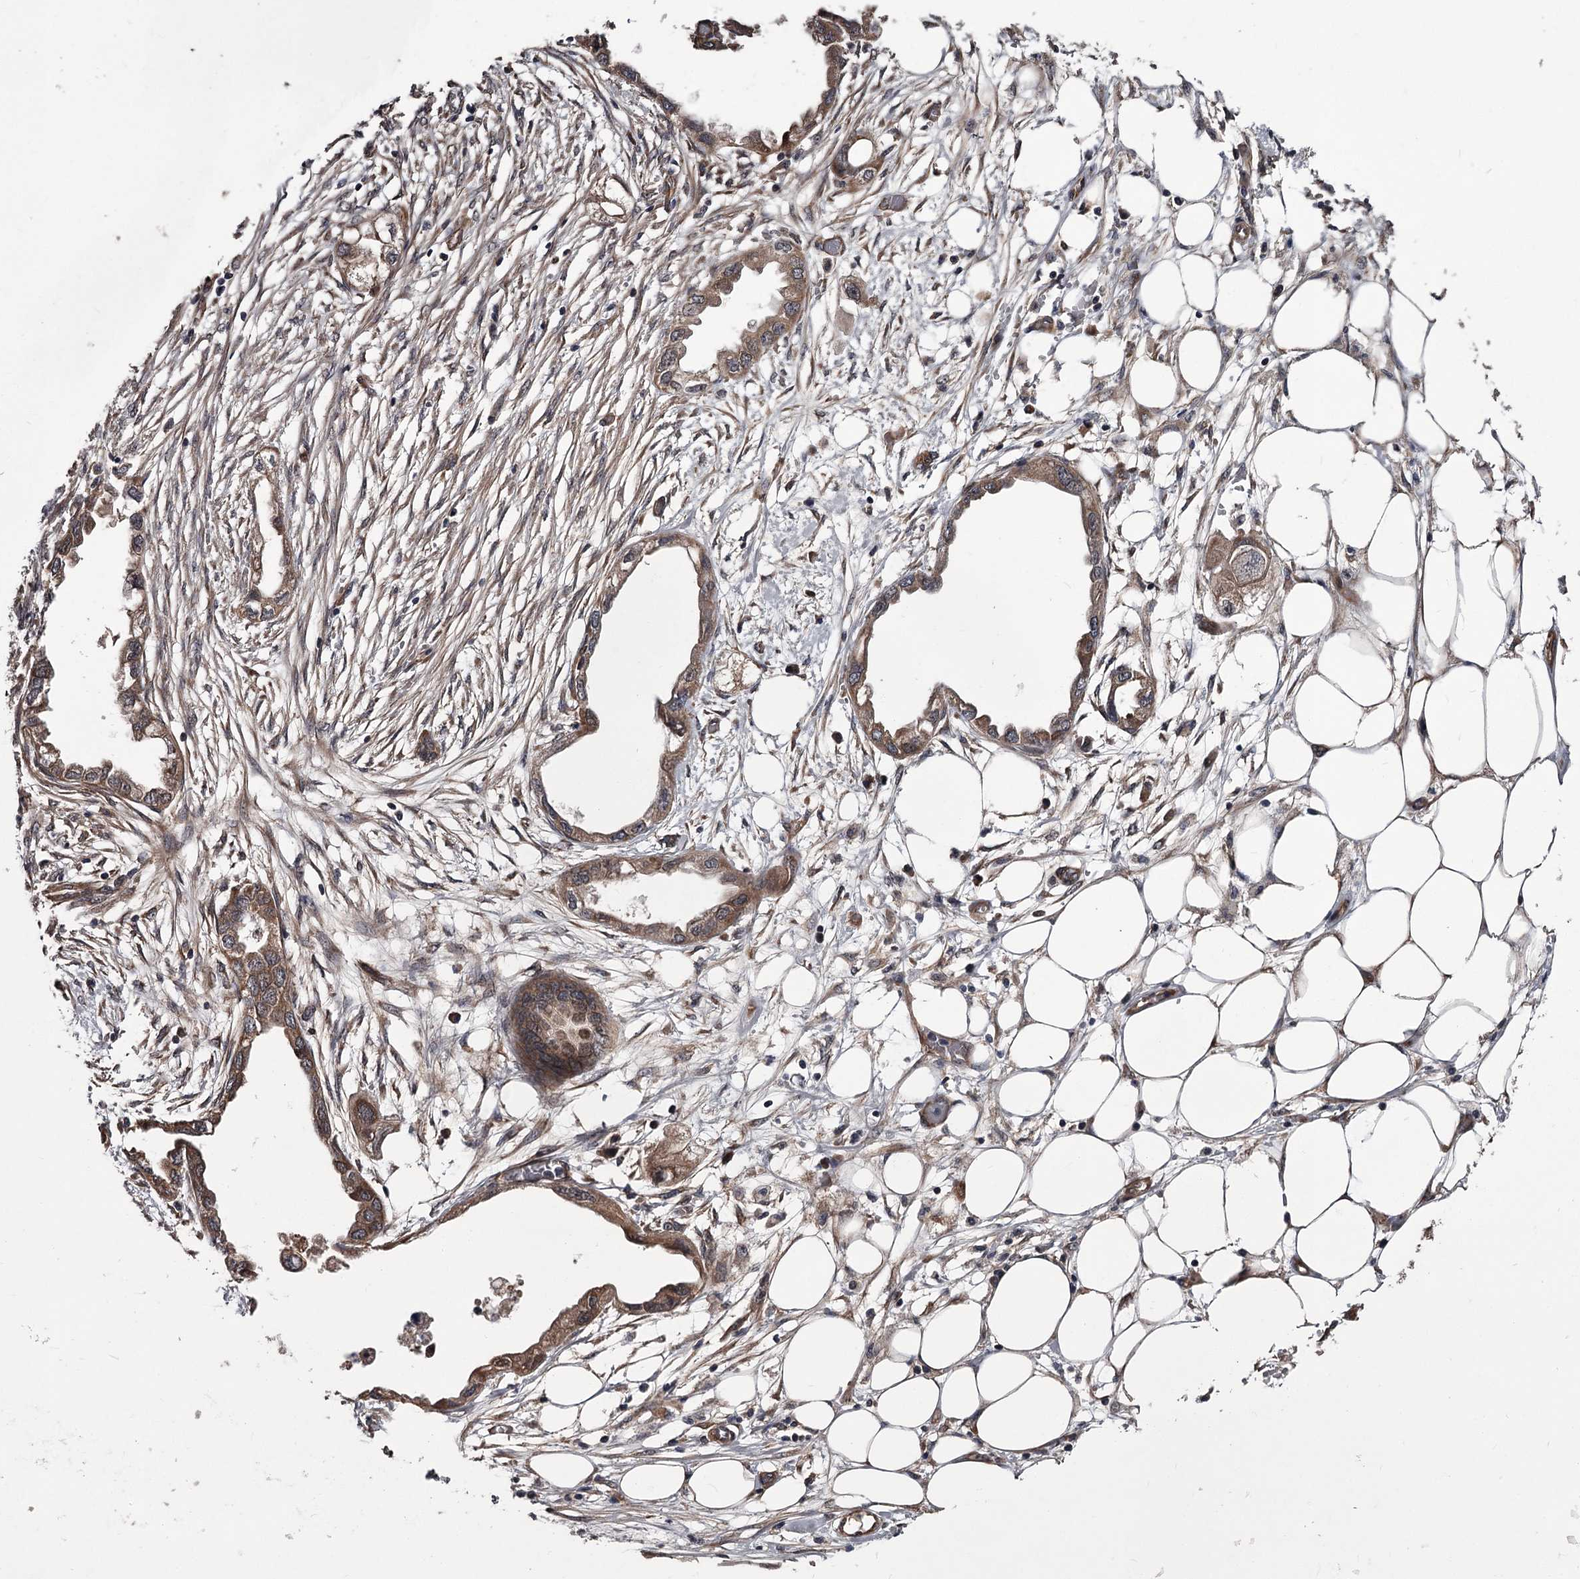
{"staining": {"intensity": "moderate", "quantity": ">75%", "location": "cytoplasmic/membranous"}, "tissue": "endometrial cancer", "cell_type": "Tumor cells", "image_type": "cancer", "snomed": [{"axis": "morphology", "description": "Adenocarcinoma, NOS"}, {"axis": "morphology", "description": "Adenocarcinoma, metastatic, NOS"}, {"axis": "topography", "description": "Adipose tissue"}, {"axis": "topography", "description": "Endometrium"}], "caption": "Immunohistochemical staining of human endometrial metastatic adenocarcinoma displays medium levels of moderate cytoplasmic/membranous protein positivity in about >75% of tumor cells.", "gene": "CDC42EP2", "patient": {"sex": "female", "age": 67}}